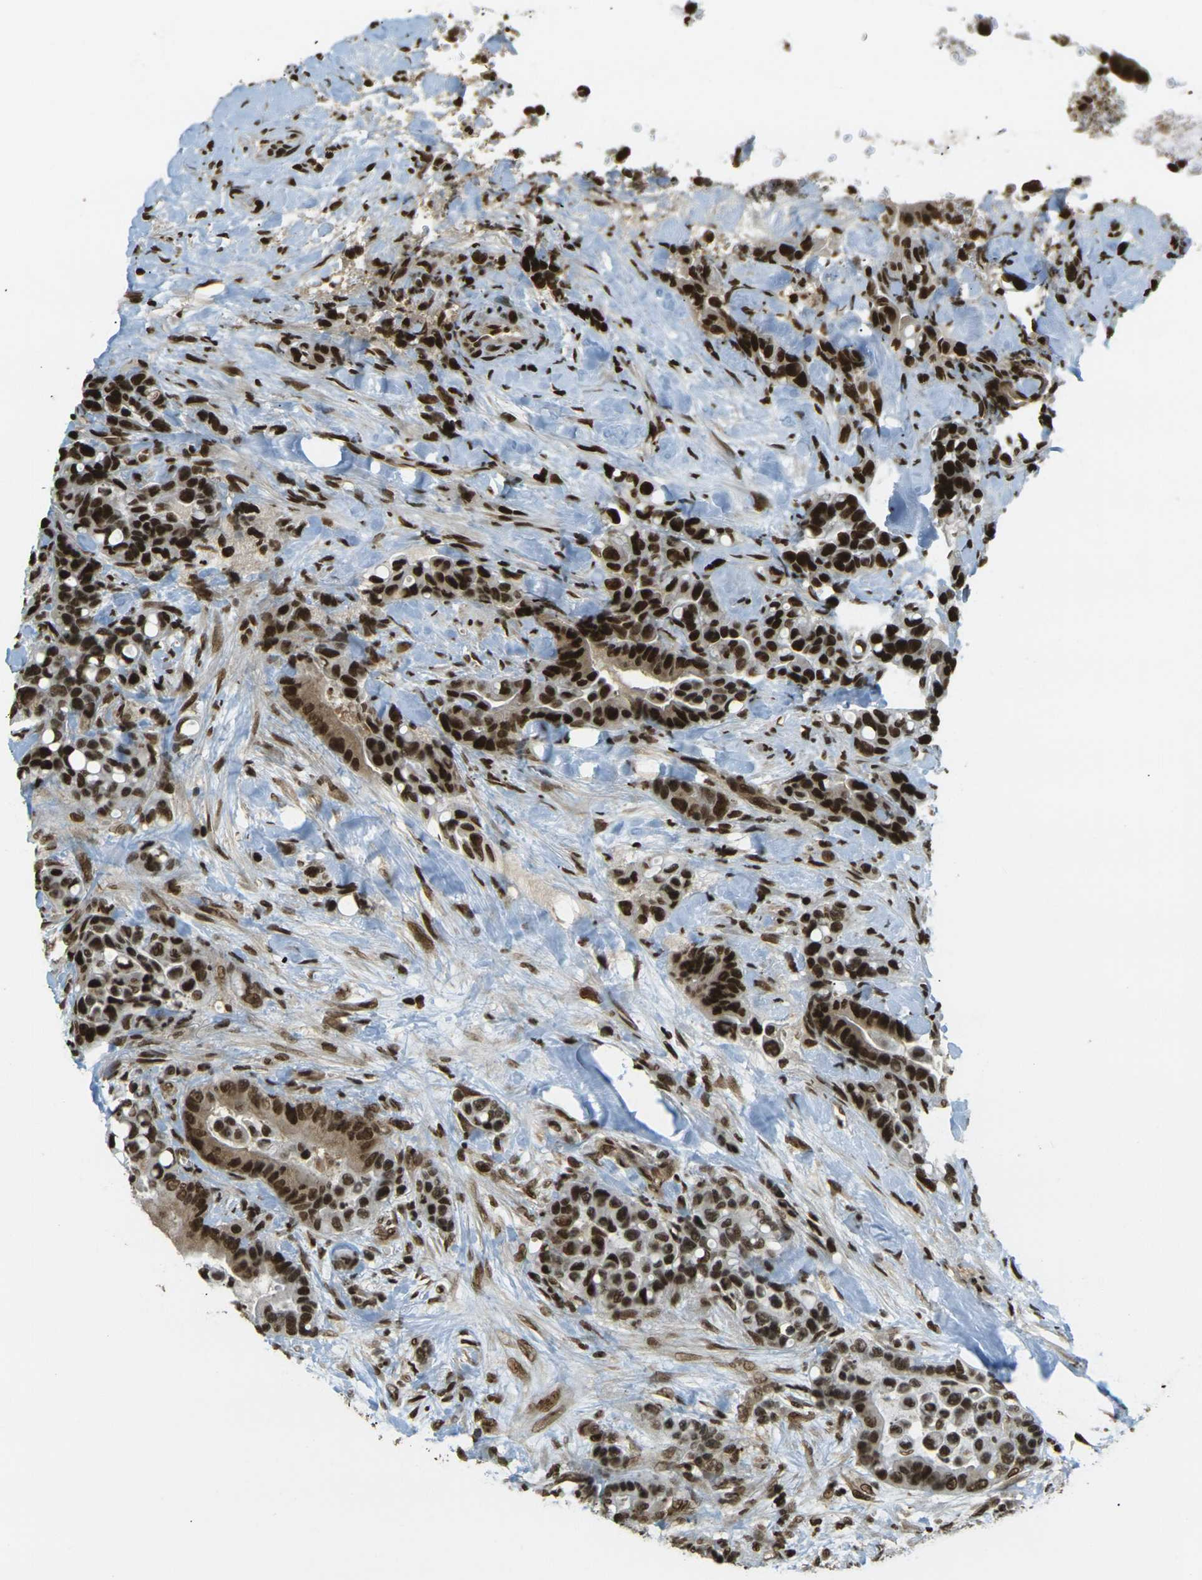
{"staining": {"intensity": "strong", "quantity": ">75%", "location": "cytoplasmic/membranous,nuclear"}, "tissue": "colorectal cancer", "cell_type": "Tumor cells", "image_type": "cancer", "snomed": [{"axis": "morphology", "description": "Normal tissue, NOS"}, {"axis": "morphology", "description": "Adenocarcinoma, NOS"}, {"axis": "topography", "description": "Colon"}], "caption": "The image displays immunohistochemical staining of colorectal cancer. There is strong cytoplasmic/membranous and nuclear expression is present in about >75% of tumor cells. The staining was performed using DAB (3,3'-diaminobenzidine) to visualize the protein expression in brown, while the nuclei were stained in blue with hematoxylin (Magnification: 20x).", "gene": "RUVBL2", "patient": {"sex": "male", "age": 82}}